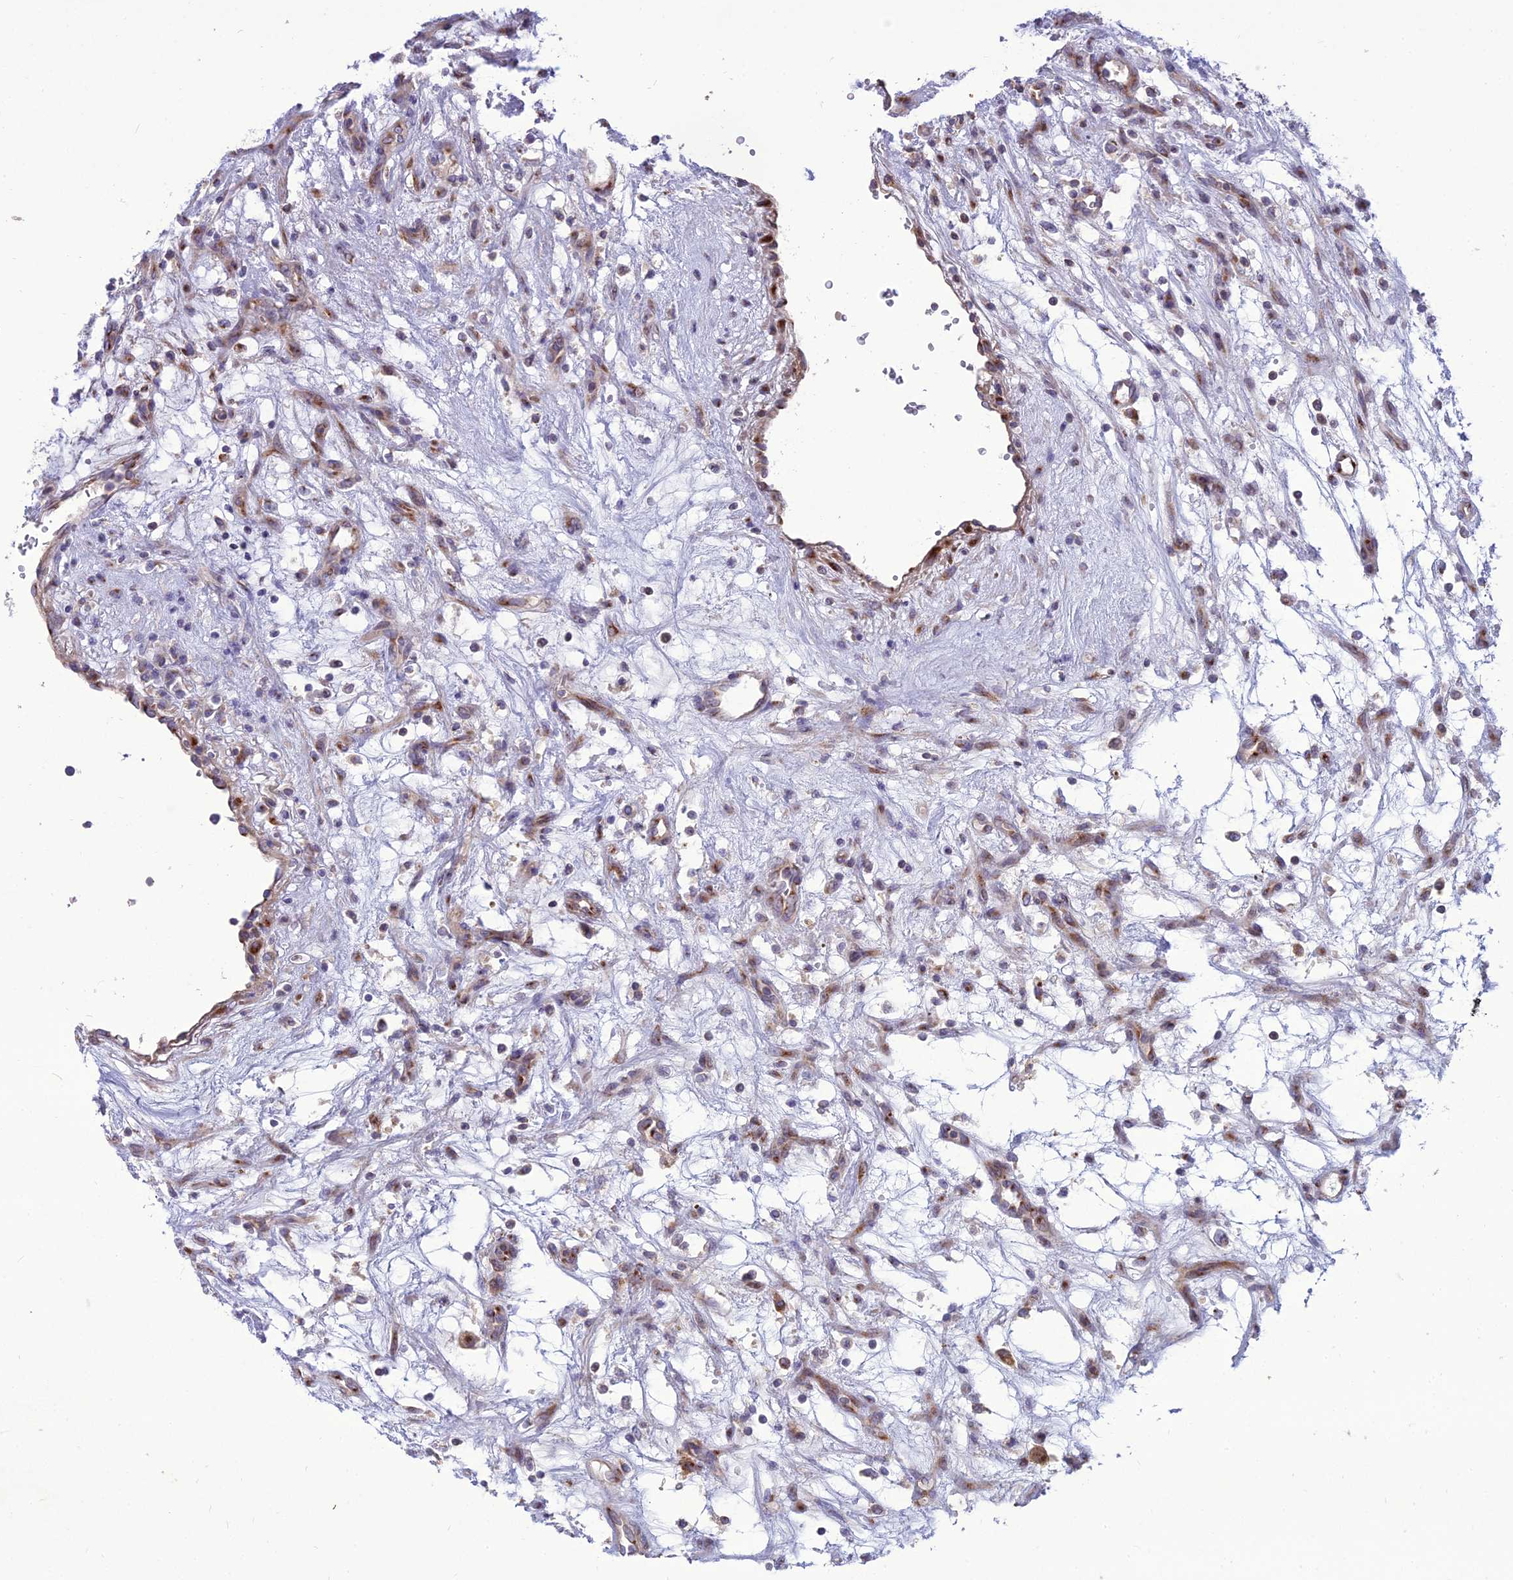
{"staining": {"intensity": "moderate", "quantity": "25%-75%", "location": "cytoplasmic/membranous"}, "tissue": "renal cancer", "cell_type": "Tumor cells", "image_type": "cancer", "snomed": [{"axis": "morphology", "description": "Adenocarcinoma, NOS"}, {"axis": "topography", "description": "Kidney"}], "caption": "Immunohistochemical staining of human adenocarcinoma (renal) displays moderate cytoplasmic/membranous protein positivity in approximately 25%-75% of tumor cells. (IHC, brightfield microscopy, high magnification).", "gene": "SPRYD7", "patient": {"sex": "female", "age": 57}}